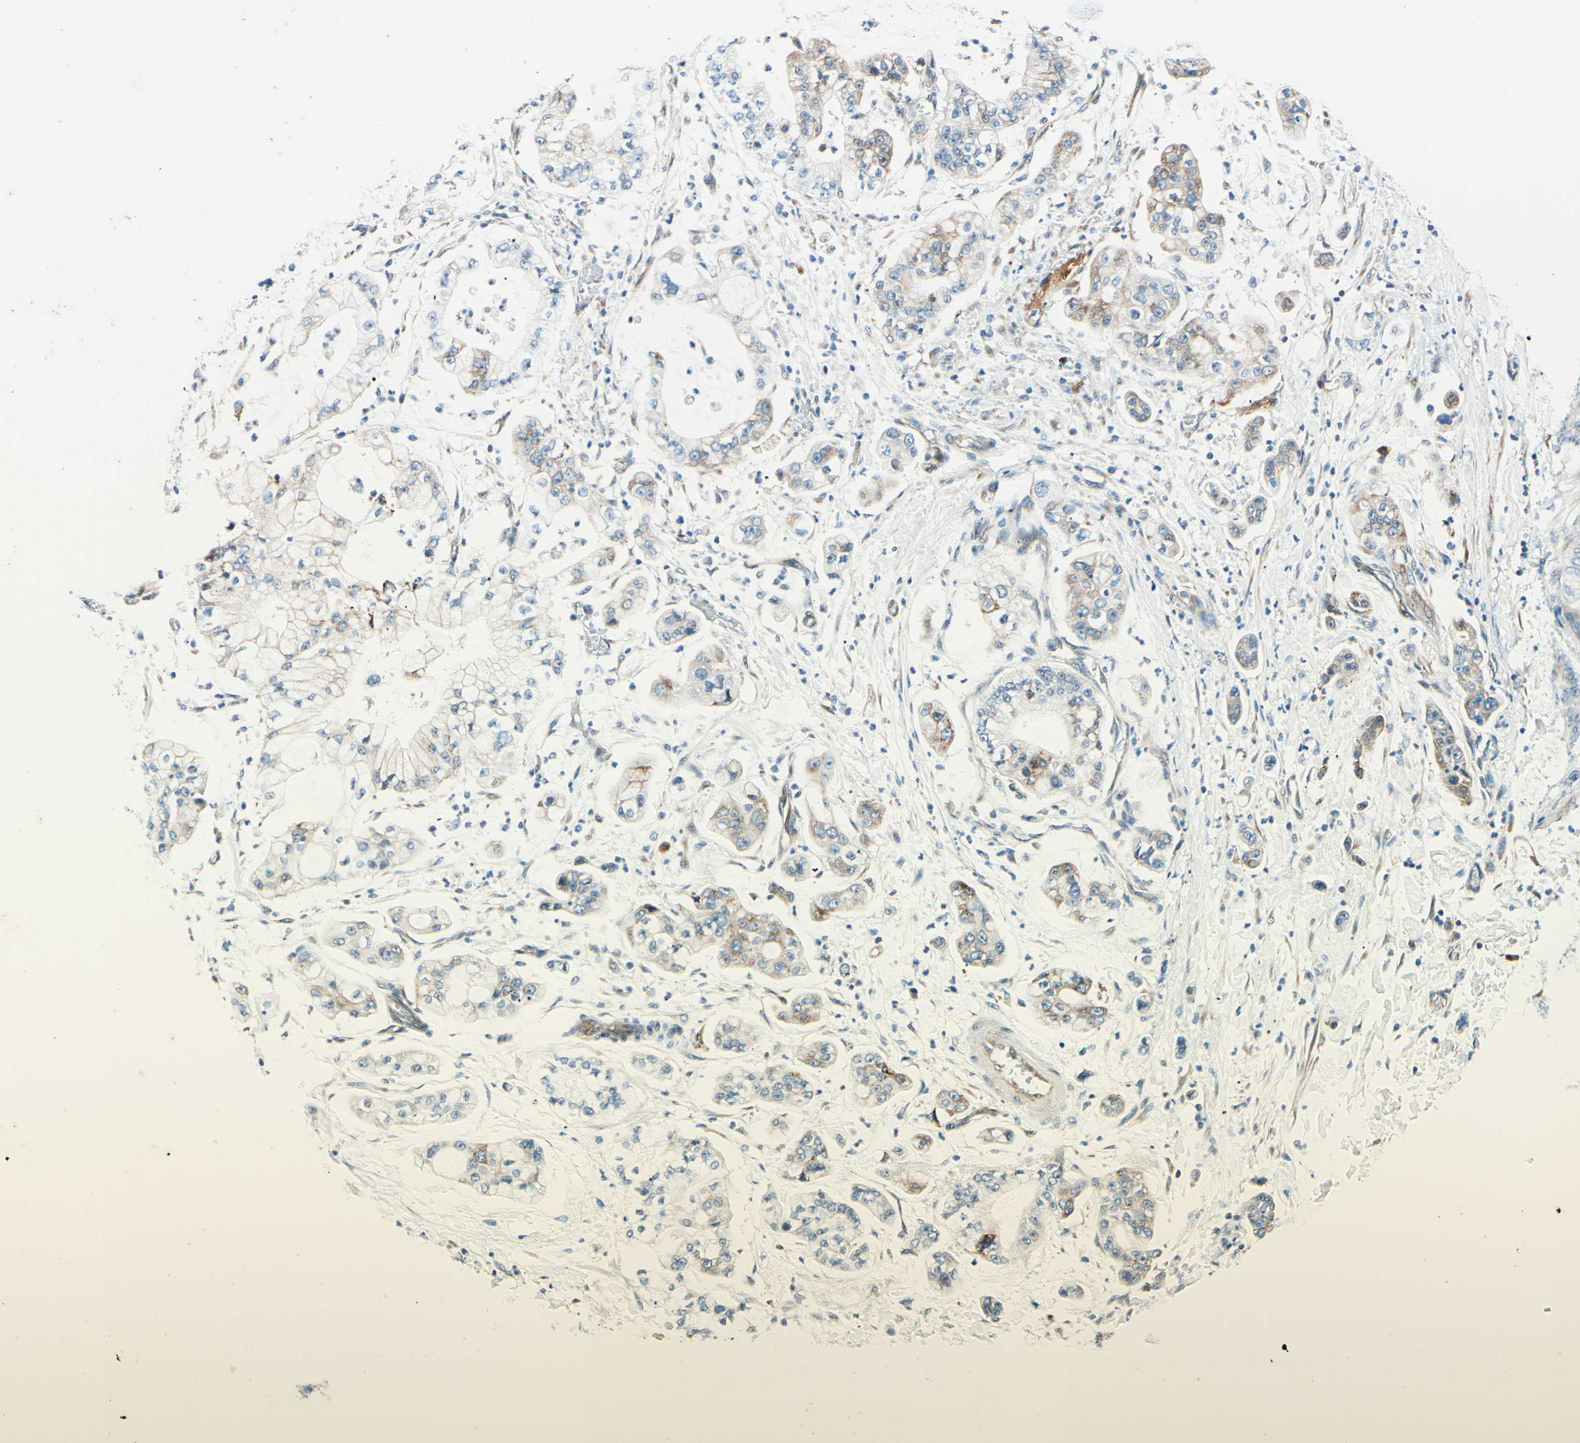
{"staining": {"intensity": "moderate", "quantity": "<25%", "location": "cytoplasmic/membranous"}, "tissue": "stomach cancer", "cell_type": "Tumor cells", "image_type": "cancer", "snomed": [{"axis": "morphology", "description": "Adenocarcinoma, NOS"}, {"axis": "topography", "description": "Stomach"}], "caption": "Stomach cancer stained with a protein marker displays moderate staining in tumor cells.", "gene": "TAOK2", "patient": {"sex": "male", "age": 76}}